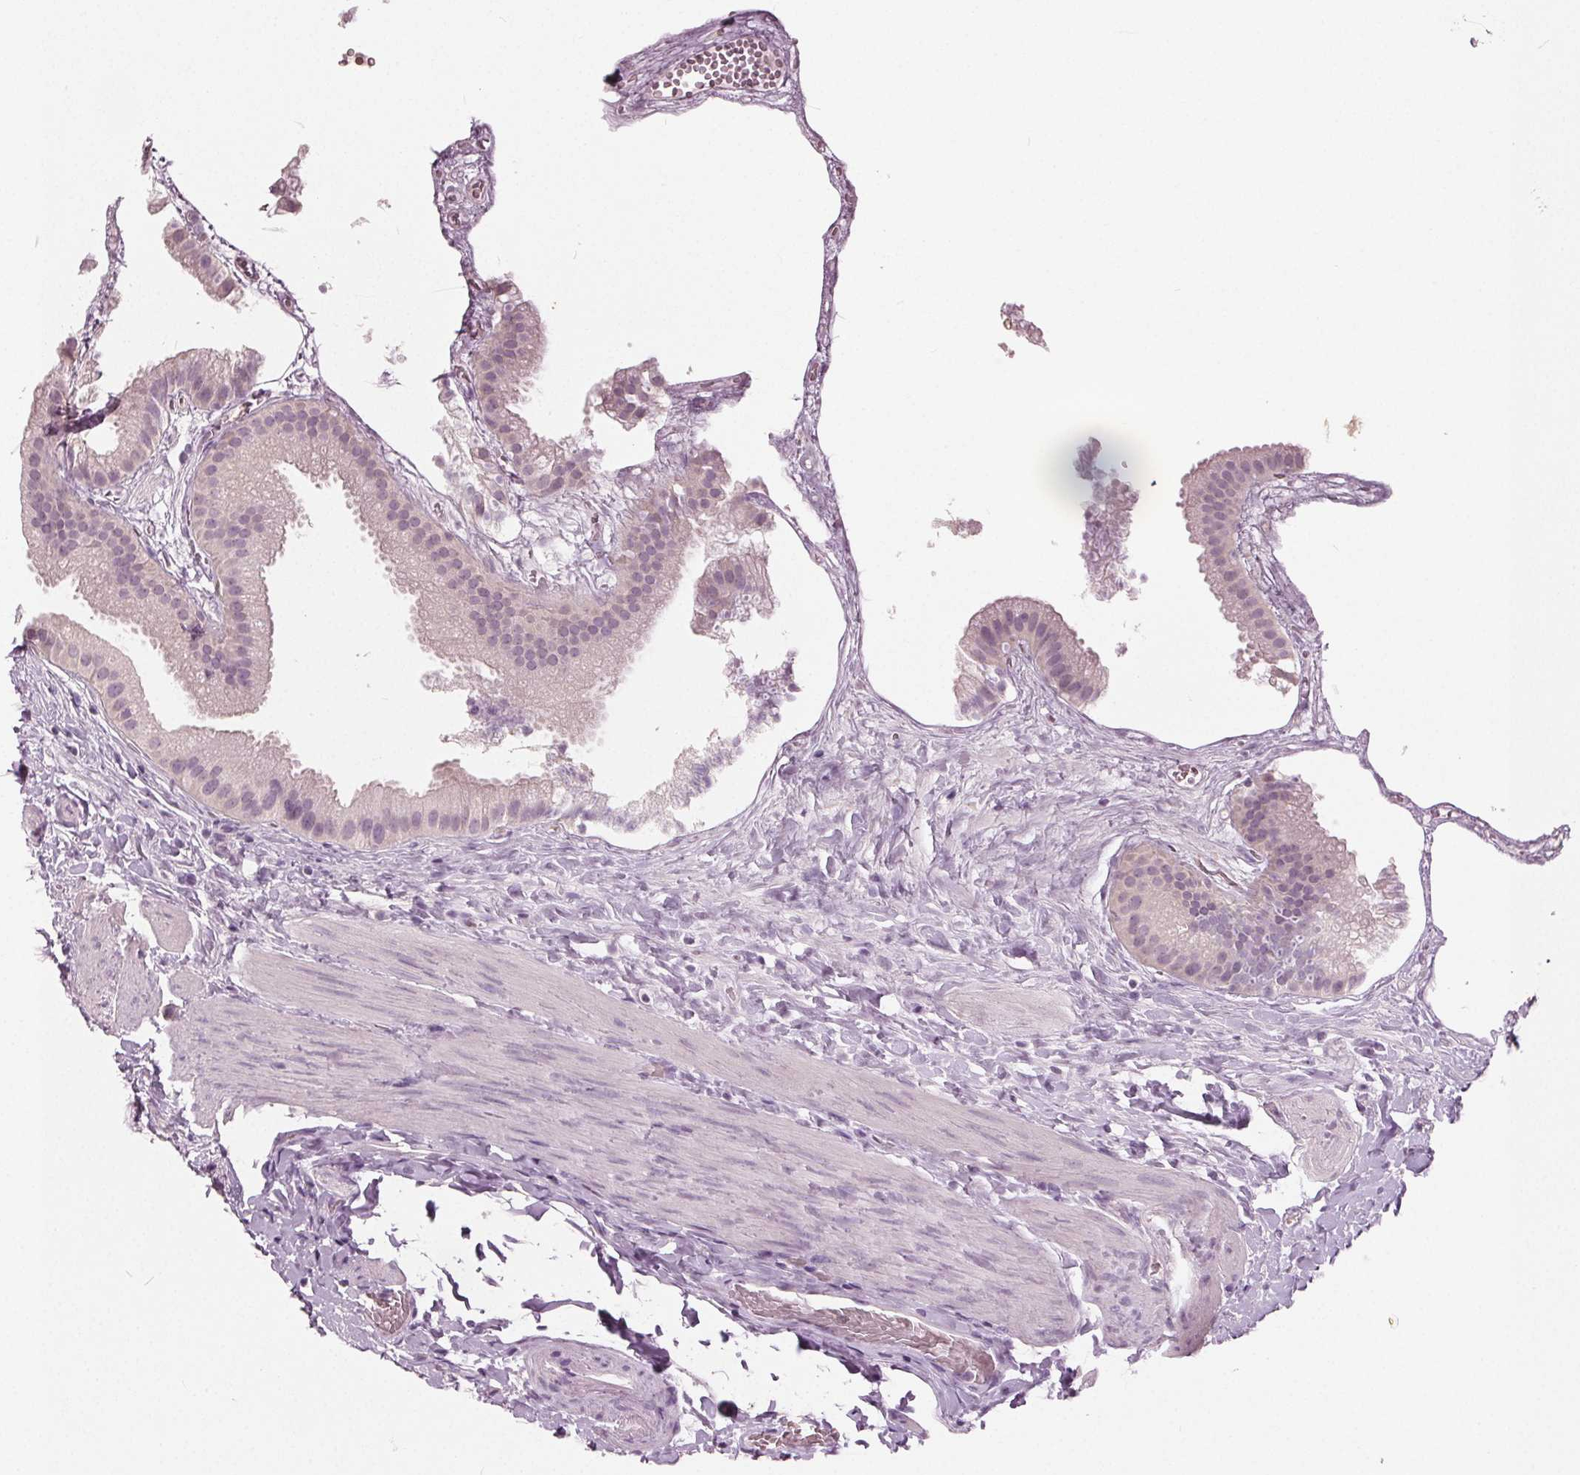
{"staining": {"intensity": "negative", "quantity": "none", "location": "none"}, "tissue": "gallbladder", "cell_type": "Glandular cells", "image_type": "normal", "snomed": [{"axis": "morphology", "description": "Normal tissue, NOS"}, {"axis": "topography", "description": "Gallbladder"}], "caption": "A histopathology image of human gallbladder is negative for staining in glandular cells. The staining was performed using DAB to visualize the protein expression in brown, while the nuclei were stained in blue with hematoxylin (Magnification: 20x).", "gene": "TKFC", "patient": {"sex": "female", "age": 63}}